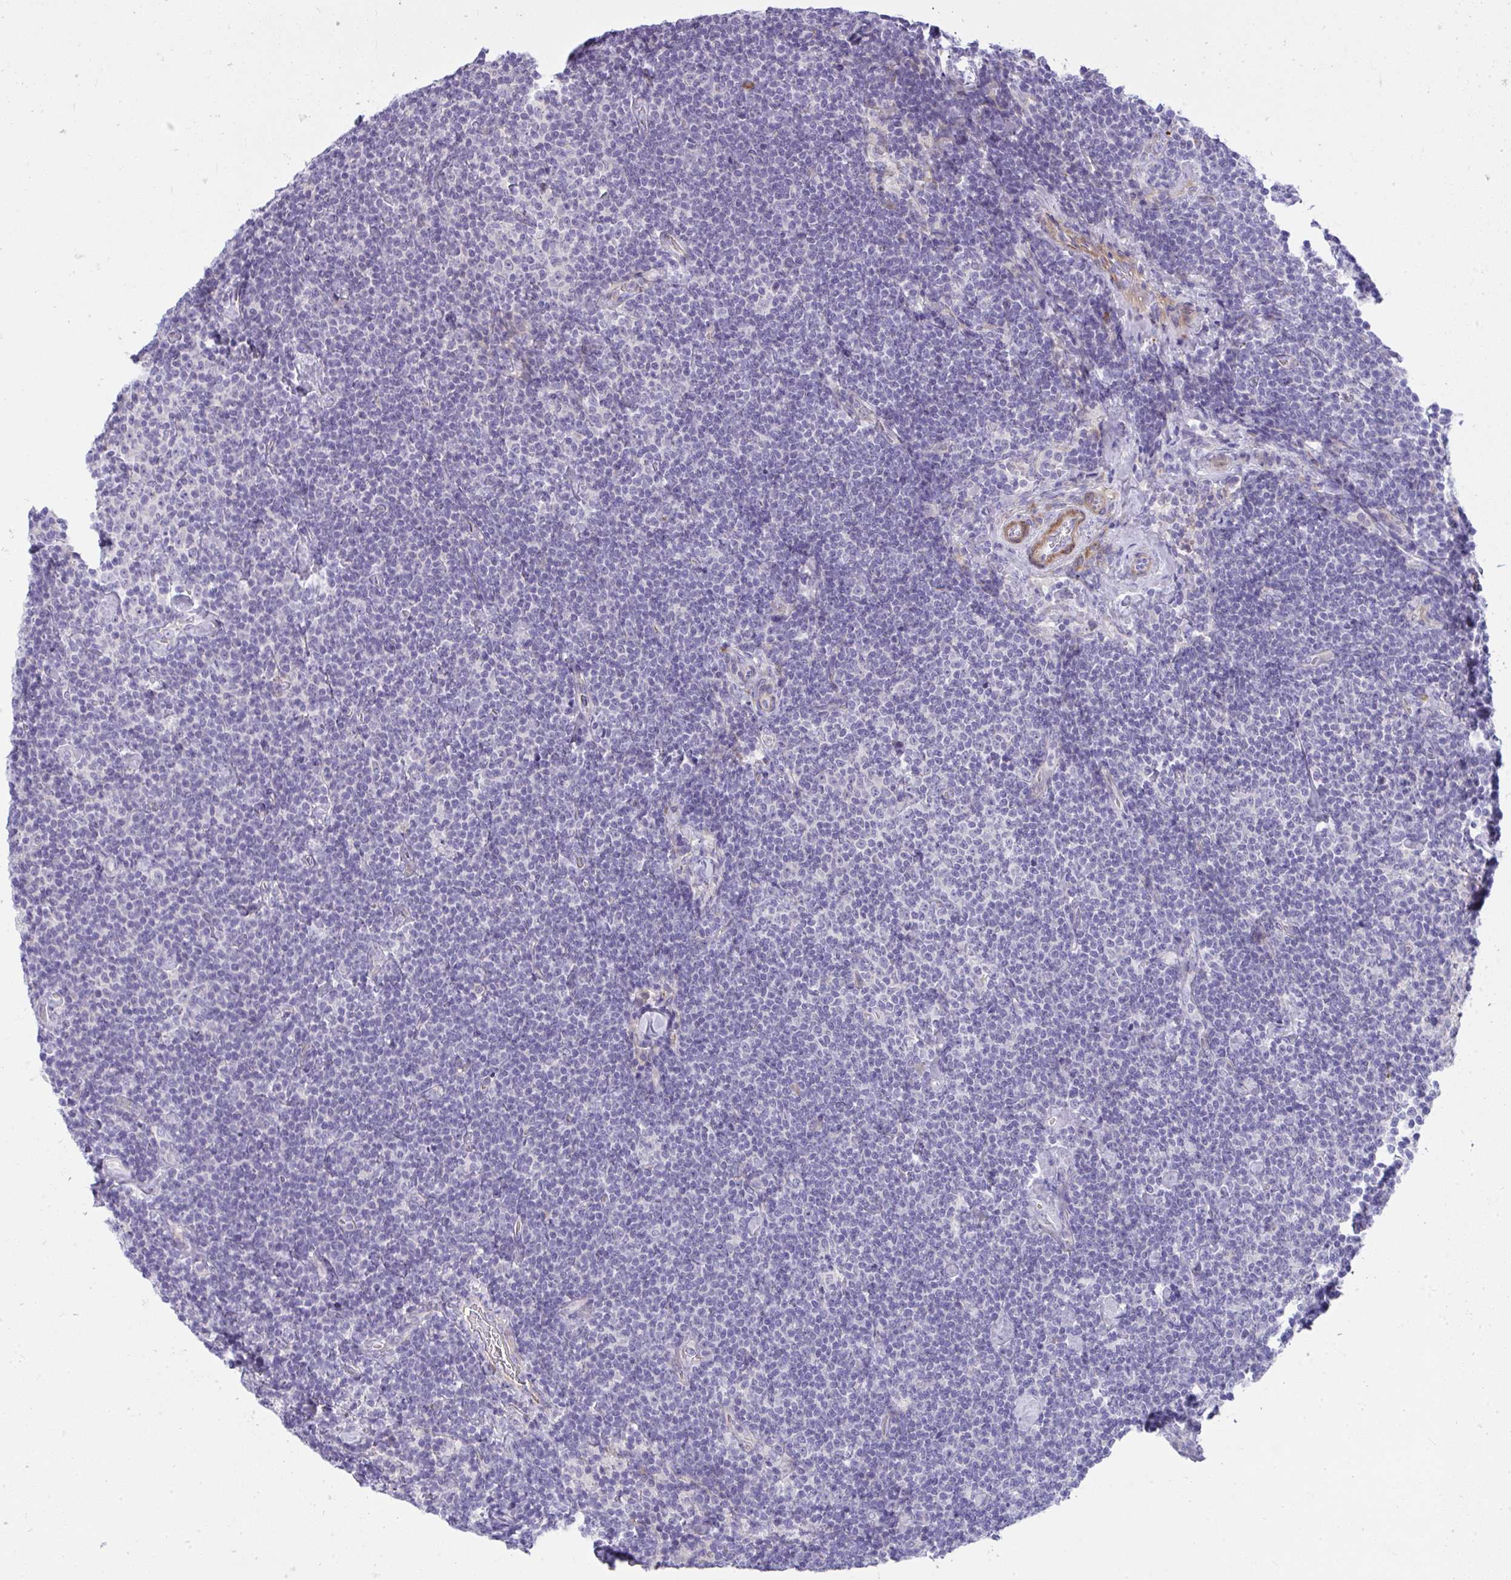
{"staining": {"intensity": "negative", "quantity": "none", "location": "none"}, "tissue": "lymphoma", "cell_type": "Tumor cells", "image_type": "cancer", "snomed": [{"axis": "morphology", "description": "Malignant lymphoma, non-Hodgkin's type, Low grade"}, {"axis": "topography", "description": "Lymph node"}], "caption": "High magnification brightfield microscopy of lymphoma stained with DAB (3,3'-diaminobenzidine) (brown) and counterstained with hematoxylin (blue): tumor cells show no significant expression.", "gene": "PIGZ", "patient": {"sex": "male", "age": 81}}